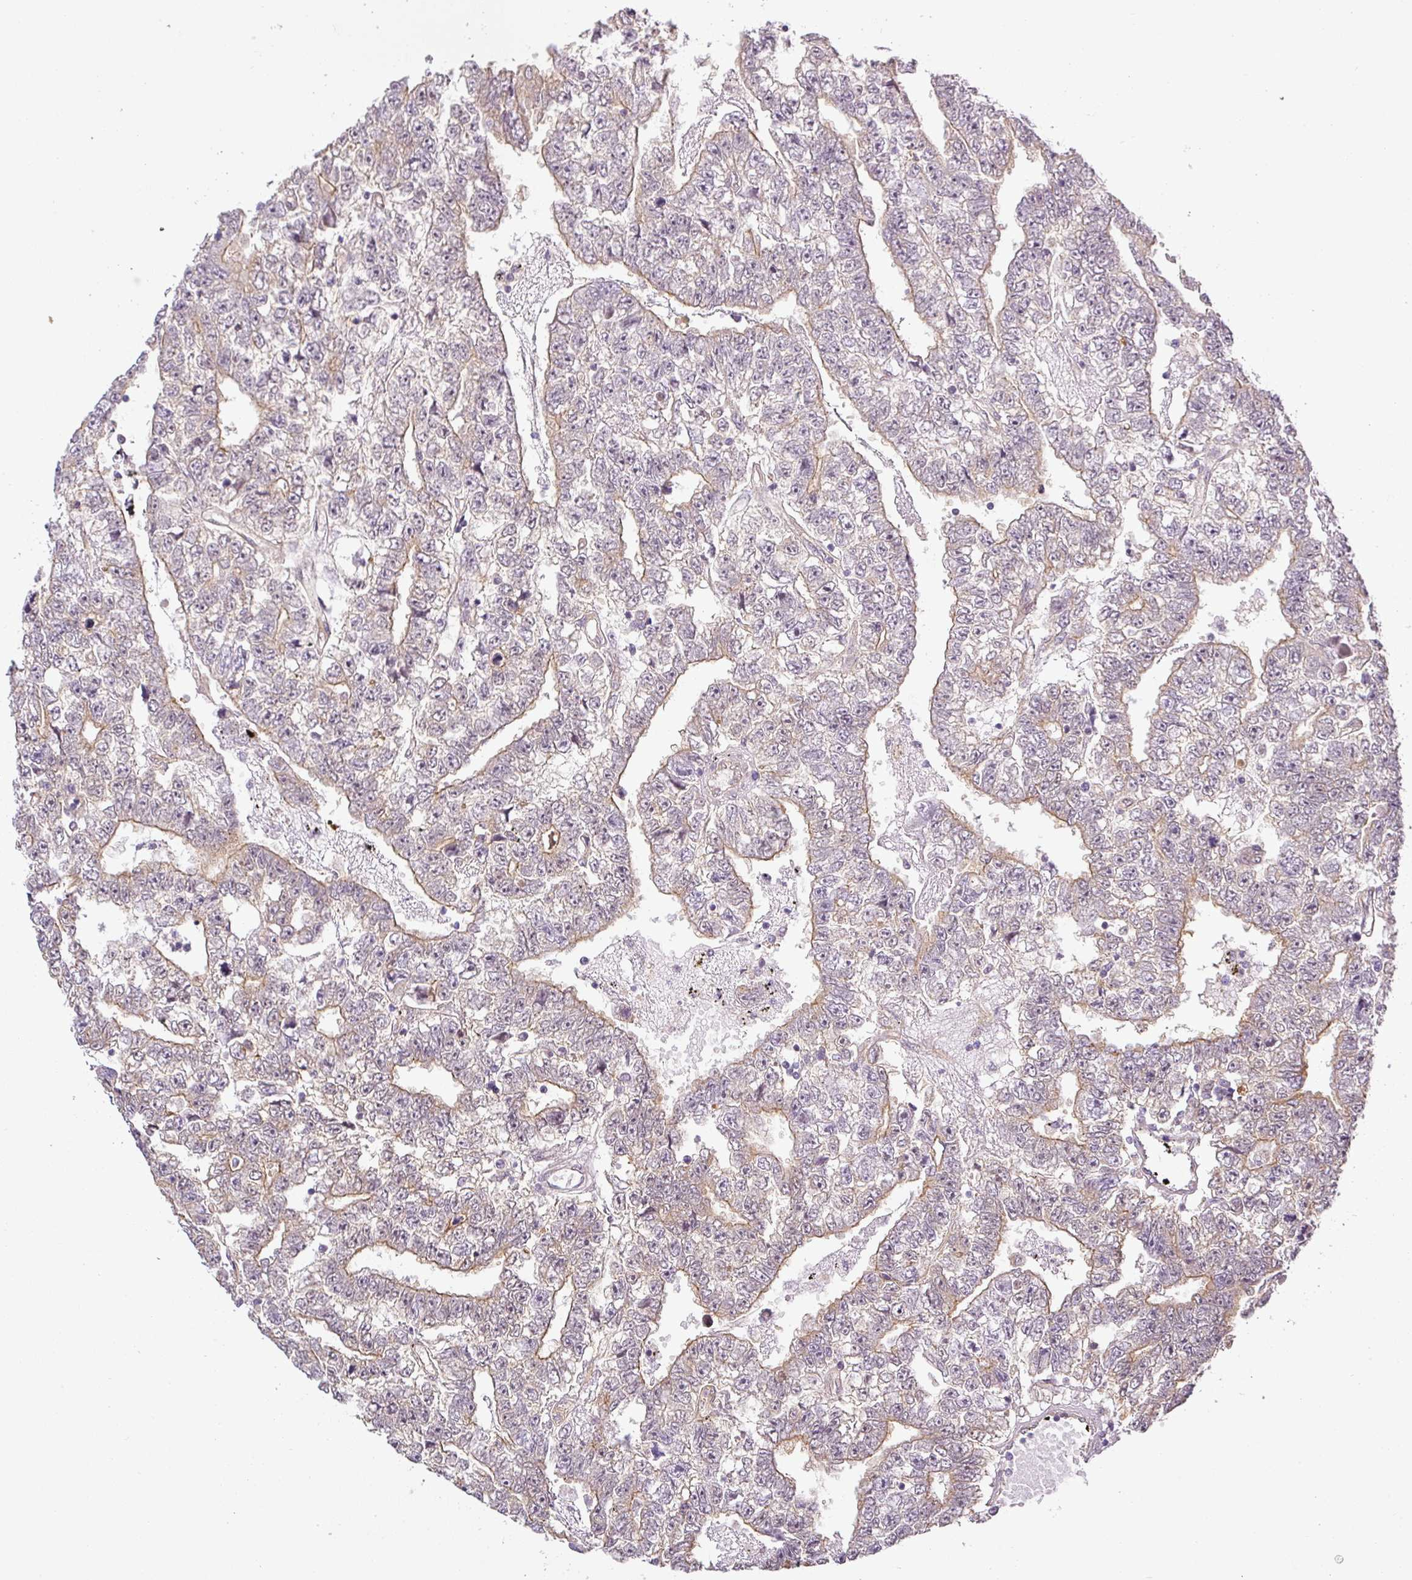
{"staining": {"intensity": "weak", "quantity": "<25%", "location": "cytoplasmic/membranous"}, "tissue": "testis cancer", "cell_type": "Tumor cells", "image_type": "cancer", "snomed": [{"axis": "morphology", "description": "Carcinoma, Embryonal, NOS"}, {"axis": "topography", "description": "Testis"}], "caption": "High power microscopy photomicrograph of an immunohistochemistry histopathology image of testis cancer (embryonal carcinoma), revealing no significant expression in tumor cells. (Stains: DAB (3,3'-diaminobenzidine) immunohistochemistry (IHC) with hematoxylin counter stain, Microscopy: brightfield microscopy at high magnification).", "gene": "ANKRD18A", "patient": {"sex": "male", "age": 25}}